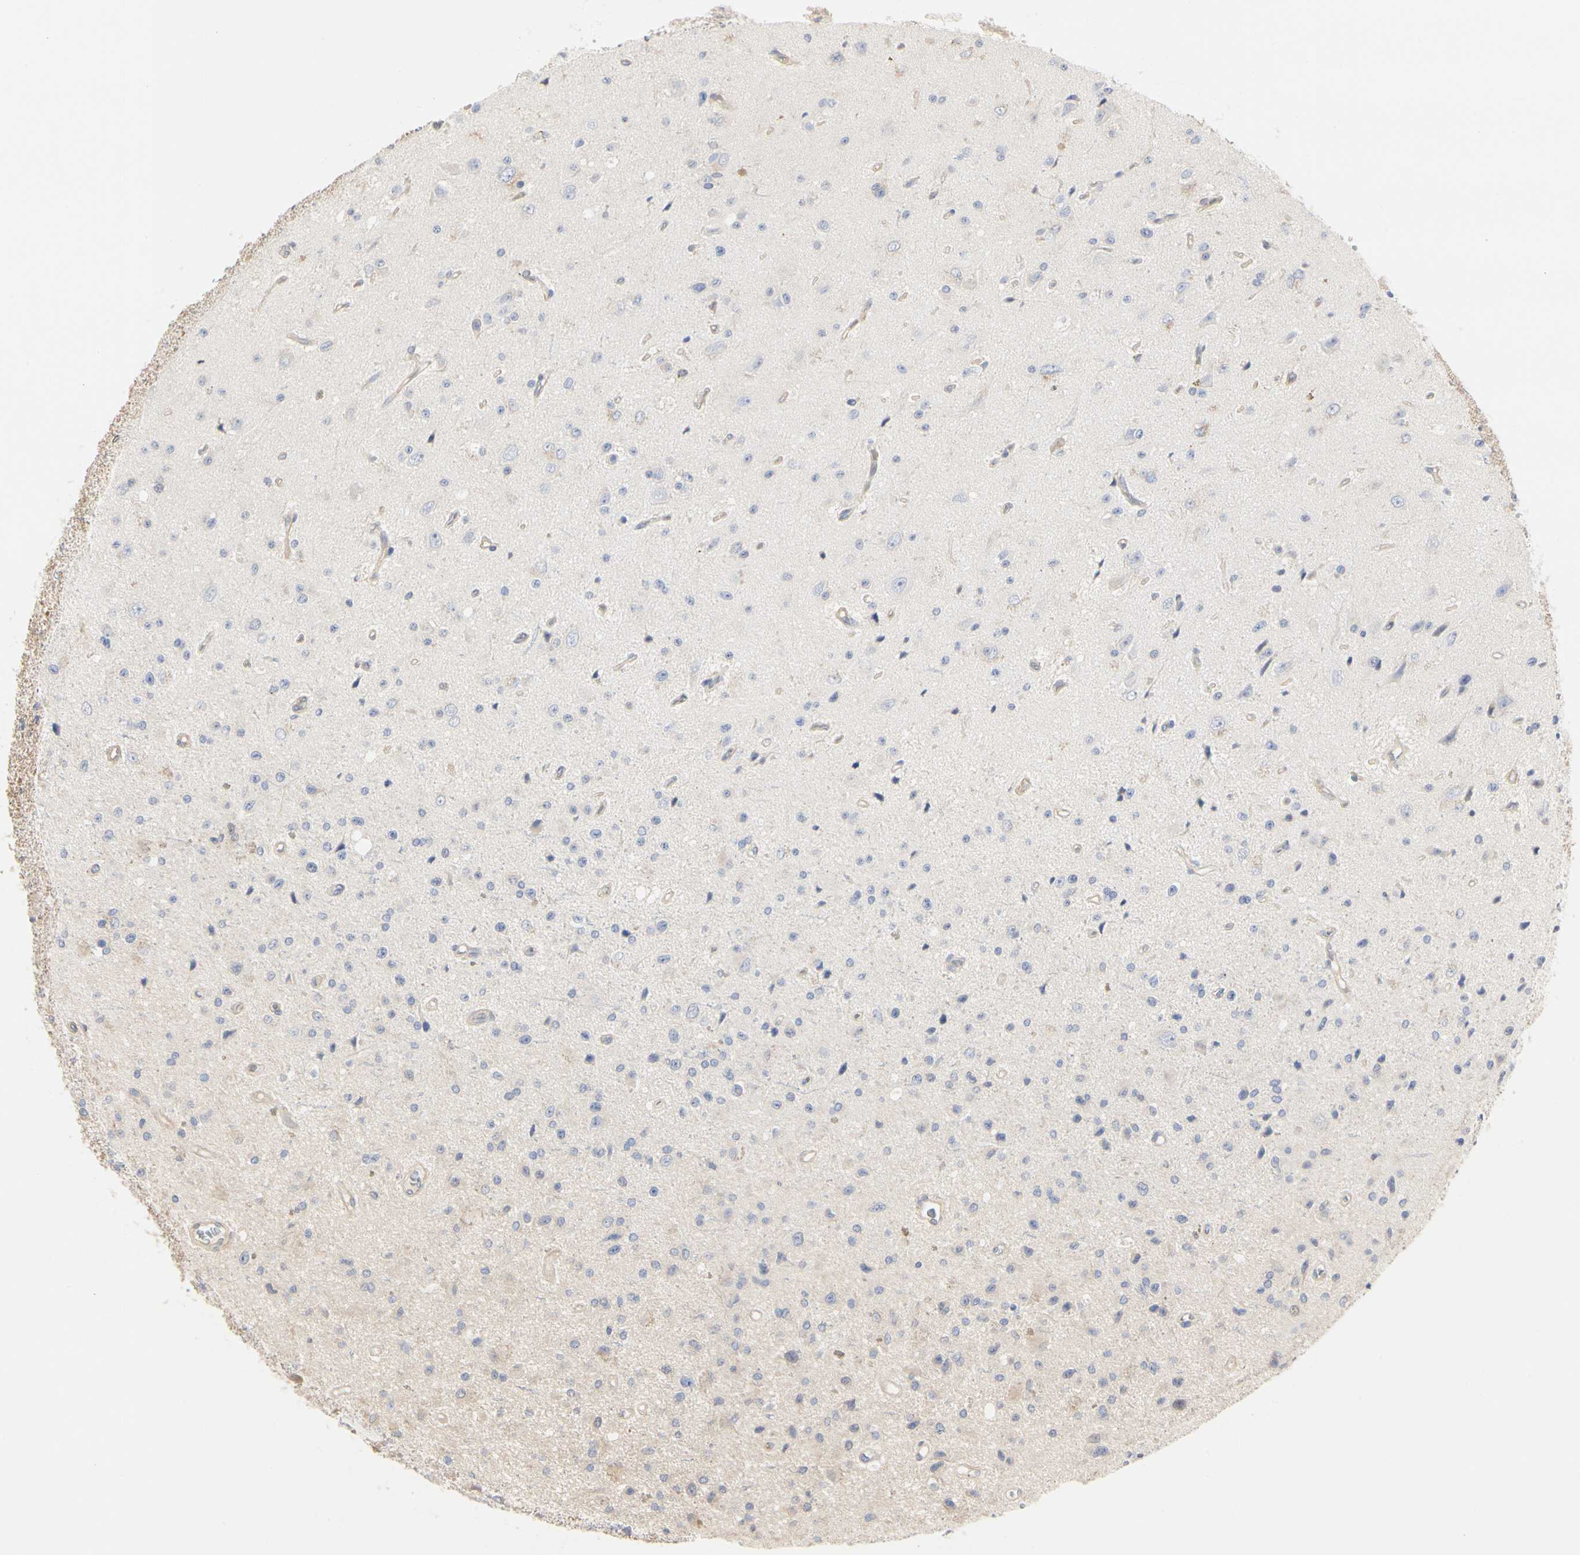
{"staining": {"intensity": "weak", "quantity": "25%-75%", "location": "cytoplasmic/membranous"}, "tissue": "glioma", "cell_type": "Tumor cells", "image_type": "cancer", "snomed": [{"axis": "morphology", "description": "Glioma, malignant, Low grade"}, {"axis": "topography", "description": "Brain"}], "caption": "Approximately 25%-75% of tumor cells in glioma demonstrate weak cytoplasmic/membranous protein staining as visualized by brown immunohistochemical staining.", "gene": "C3orf52", "patient": {"sex": "male", "age": 58}}